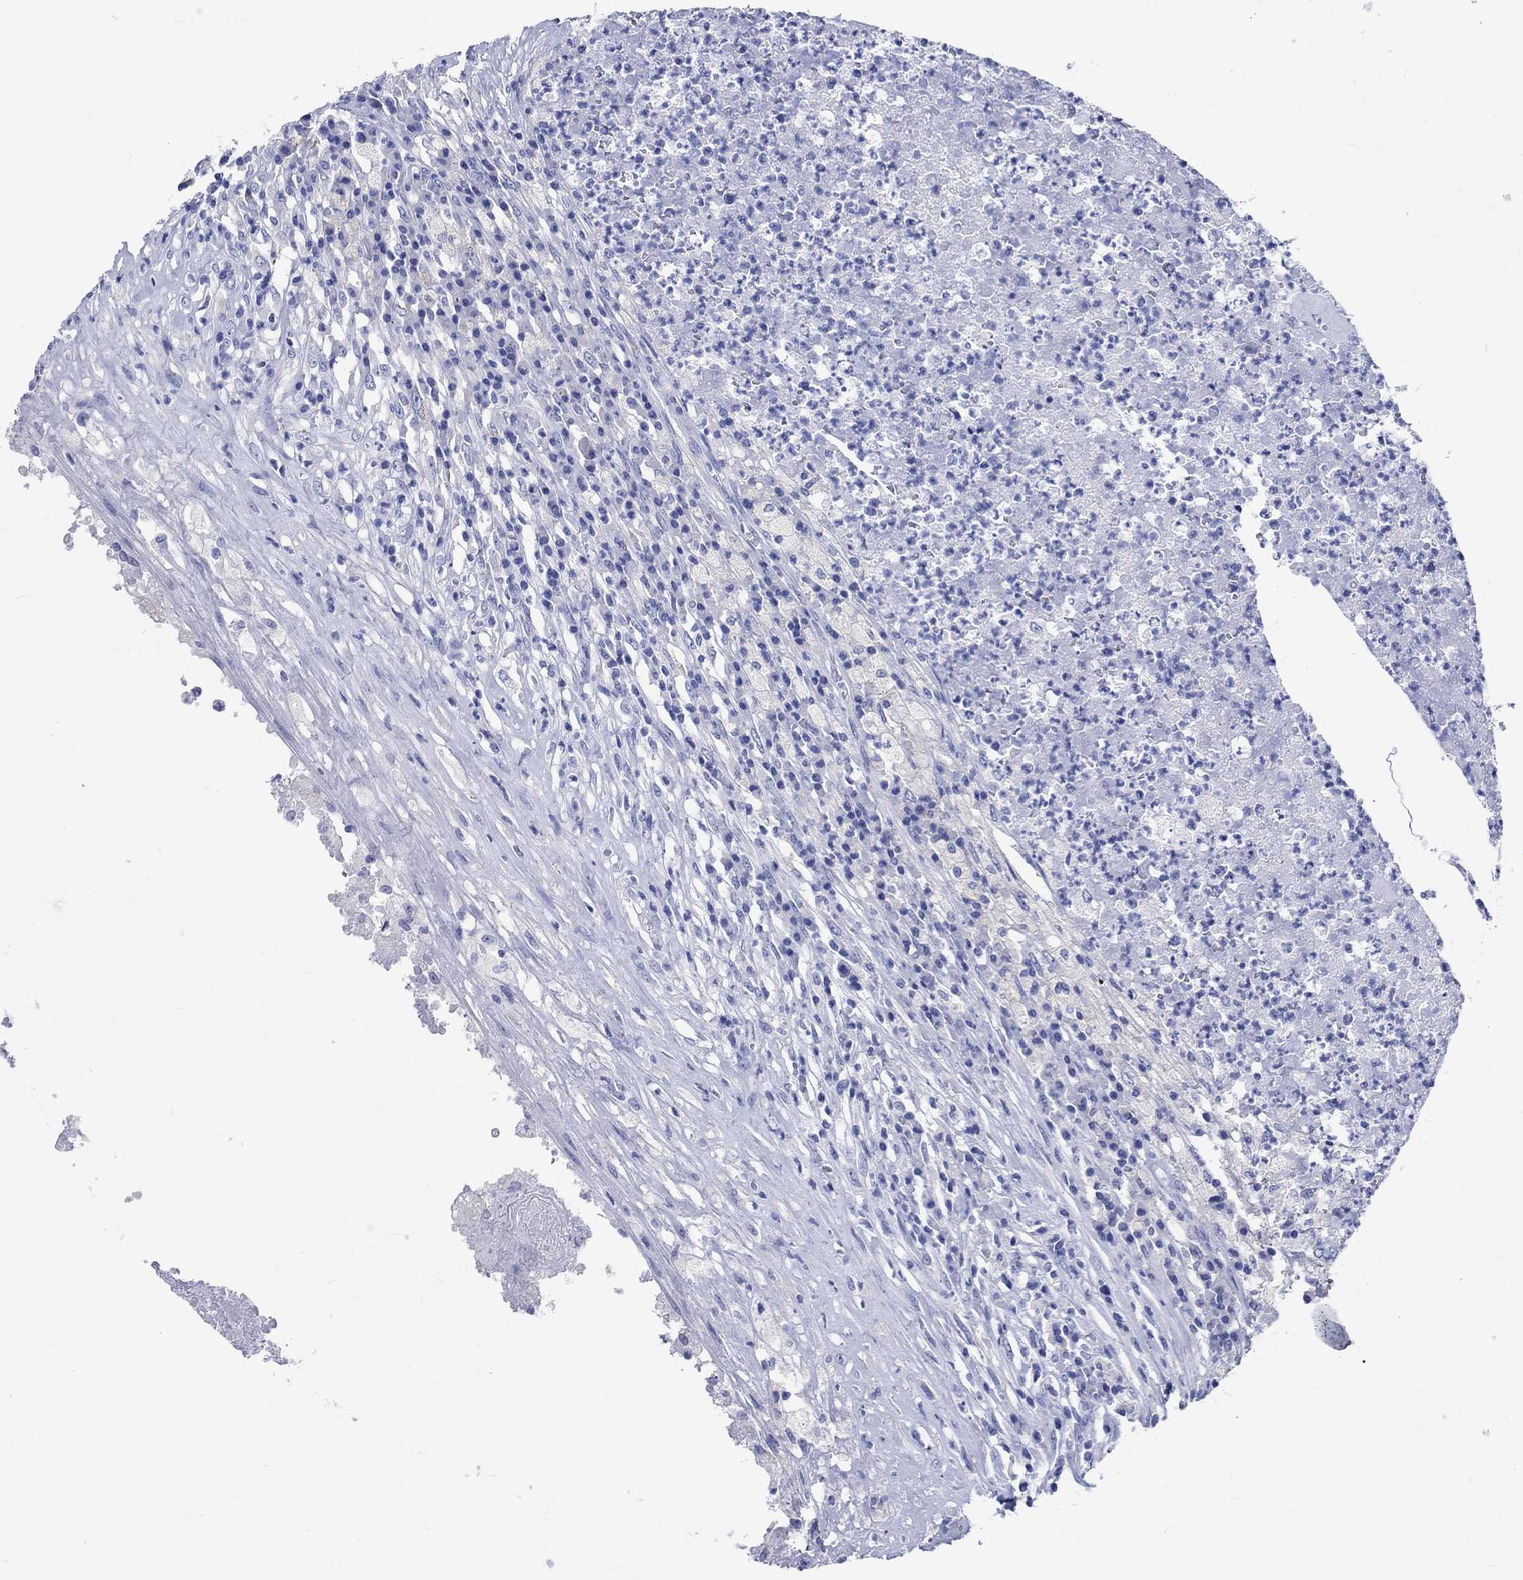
{"staining": {"intensity": "negative", "quantity": "none", "location": "none"}, "tissue": "testis cancer", "cell_type": "Tumor cells", "image_type": "cancer", "snomed": [{"axis": "morphology", "description": "Necrosis, NOS"}, {"axis": "morphology", "description": "Carcinoma, Embryonal, NOS"}, {"axis": "topography", "description": "Testis"}], "caption": "Tumor cells show no significant positivity in embryonal carcinoma (testis).", "gene": "KLHL33", "patient": {"sex": "male", "age": 19}}